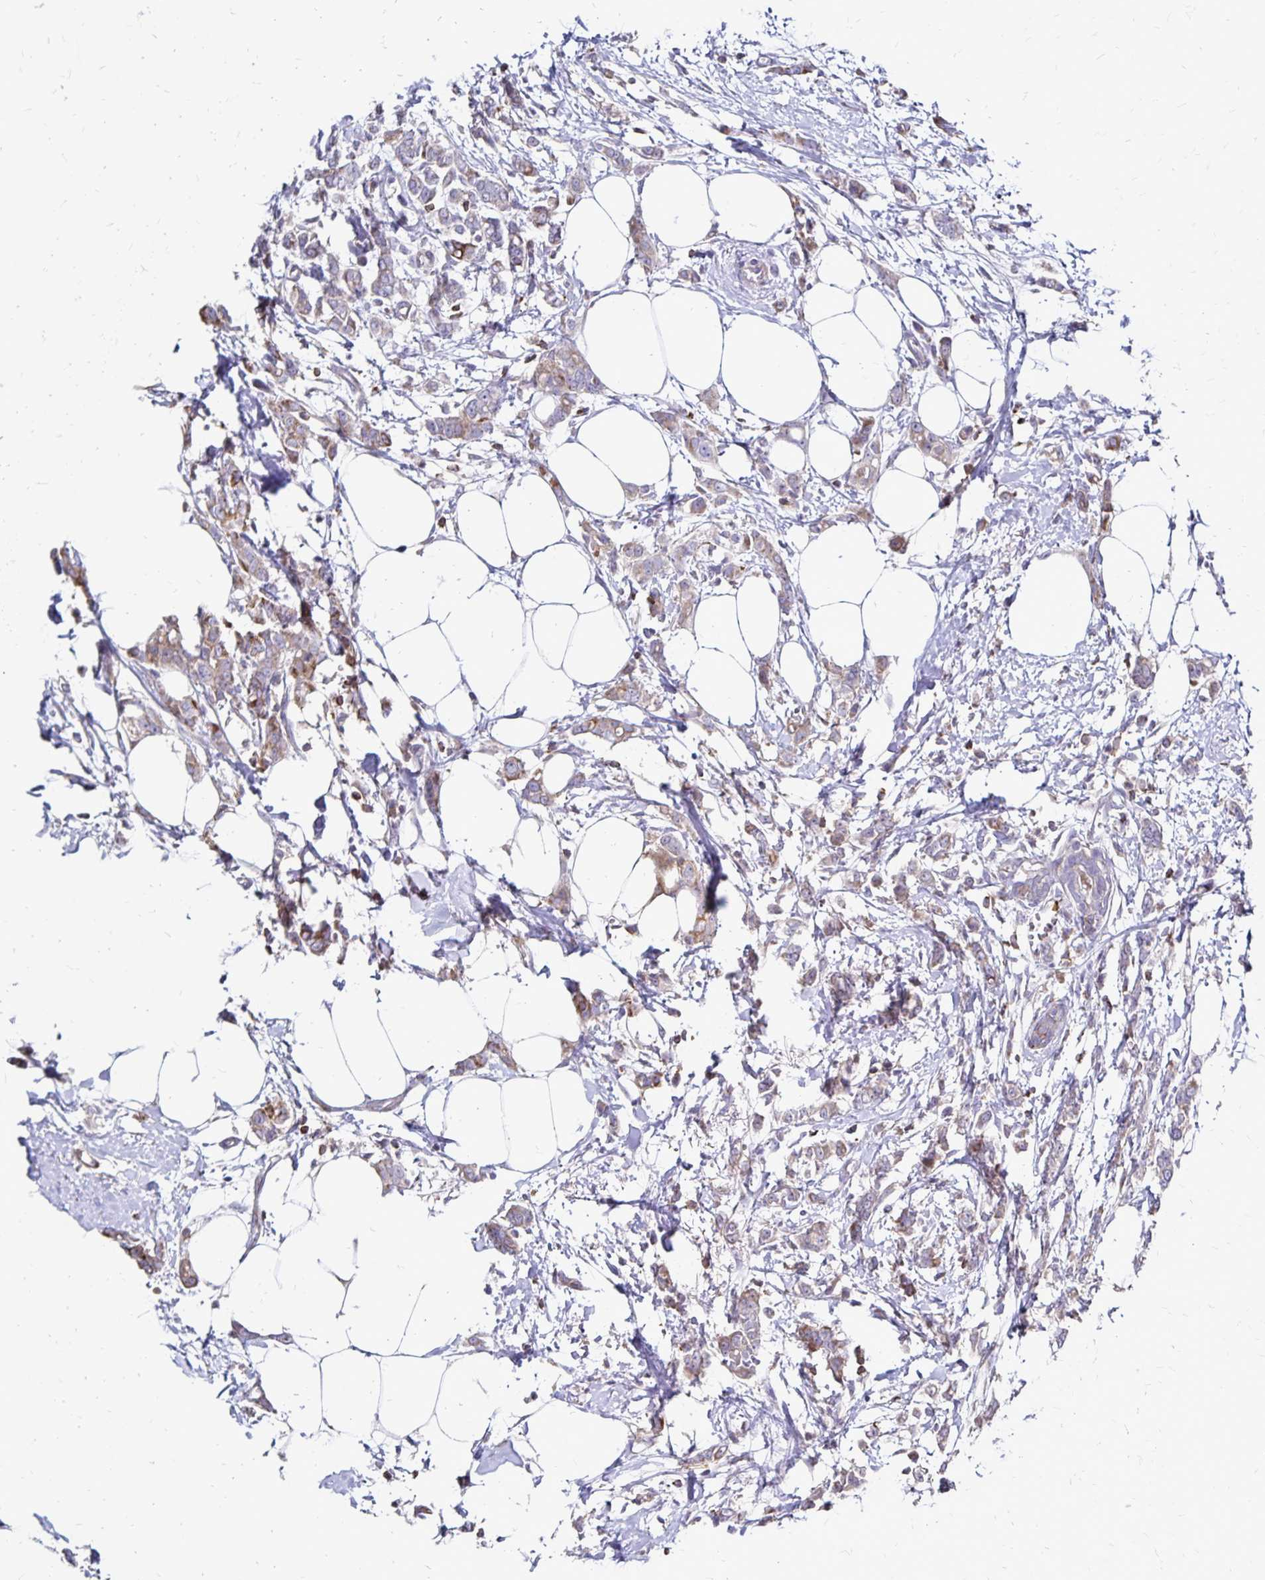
{"staining": {"intensity": "weak", "quantity": "25%-75%", "location": "cytoplasmic/membranous"}, "tissue": "breast cancer", "cell_type": "Tumor cells", "image_type": "cancer", "snomed": [{"axis": "morphology", "description": "Duct carcinoma"}, {"axis": "topography", "description": "Breast"}], "caption": "This is an image of immunohistochemistry (IHC) staining of breast cancer, which shows weak staining in the cytoplasmic/membranous of tumor cells.", "gene": "NAGPA", "patient": {"sex": "female", "age": 40}}